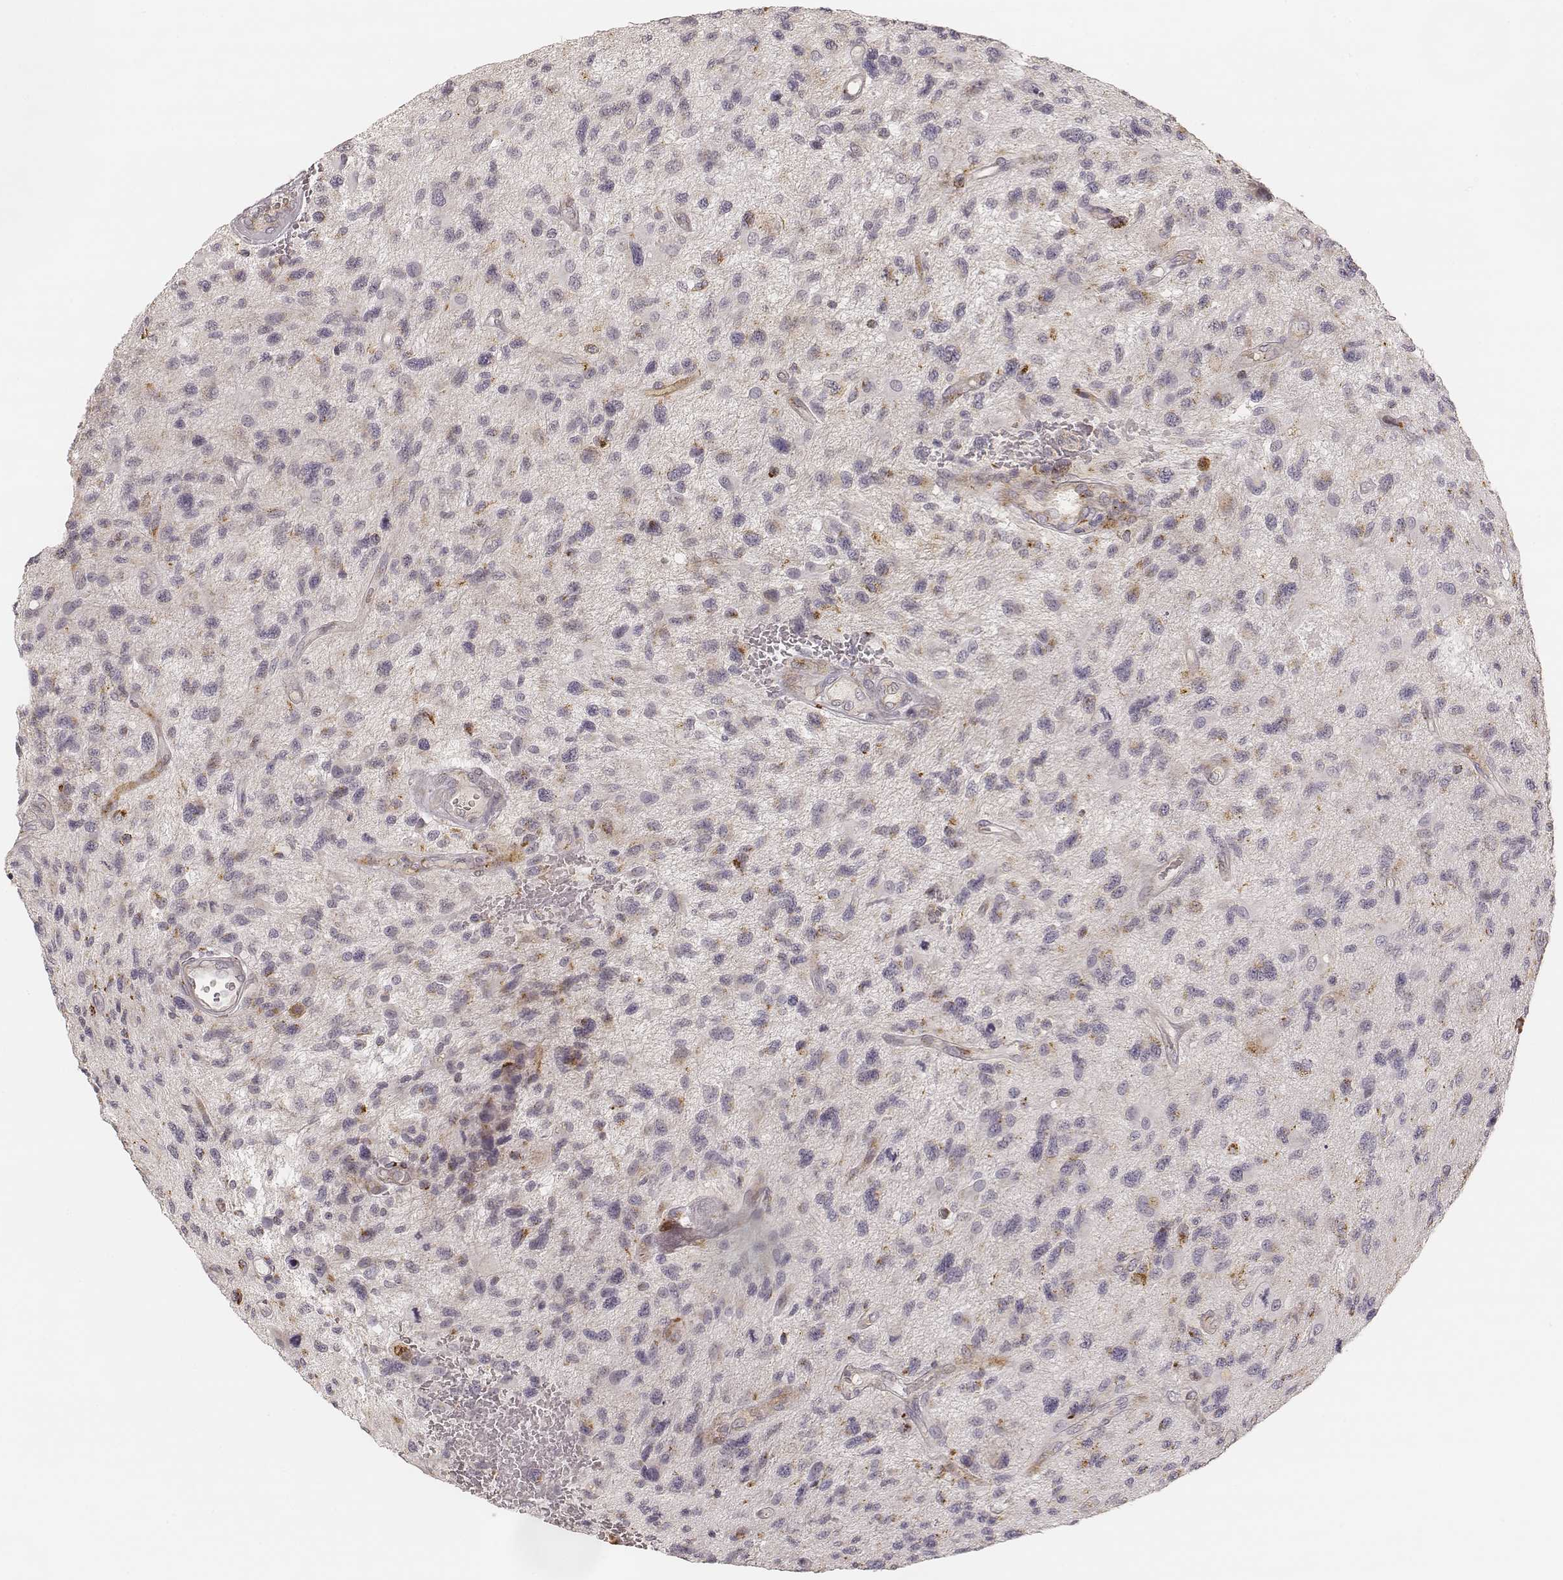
{"staining": {"intensity": "moderate", "quantity": "<25%", "location": "cytoplasmic/membranous"}, "tissue": "glioma", "cell_type": "Tumor cells", "image_type": "cancer", "snomed": [{"axis": "morphology", "description": "Glioma, malignant, NOS"}, {"axis": "morphology", "description": "Glioma, malignant, High grade"}, {"axis": "topography", "description": "Brain"}], "caption": "Malignant high-grade glioma was stained to show a protein in brown. There is low levels of moderate cytoplasmic/membranous staining in about <25% of tumor cells.", "gene": "GORASP2", "patient": {"sex": "female", "age": 71}}